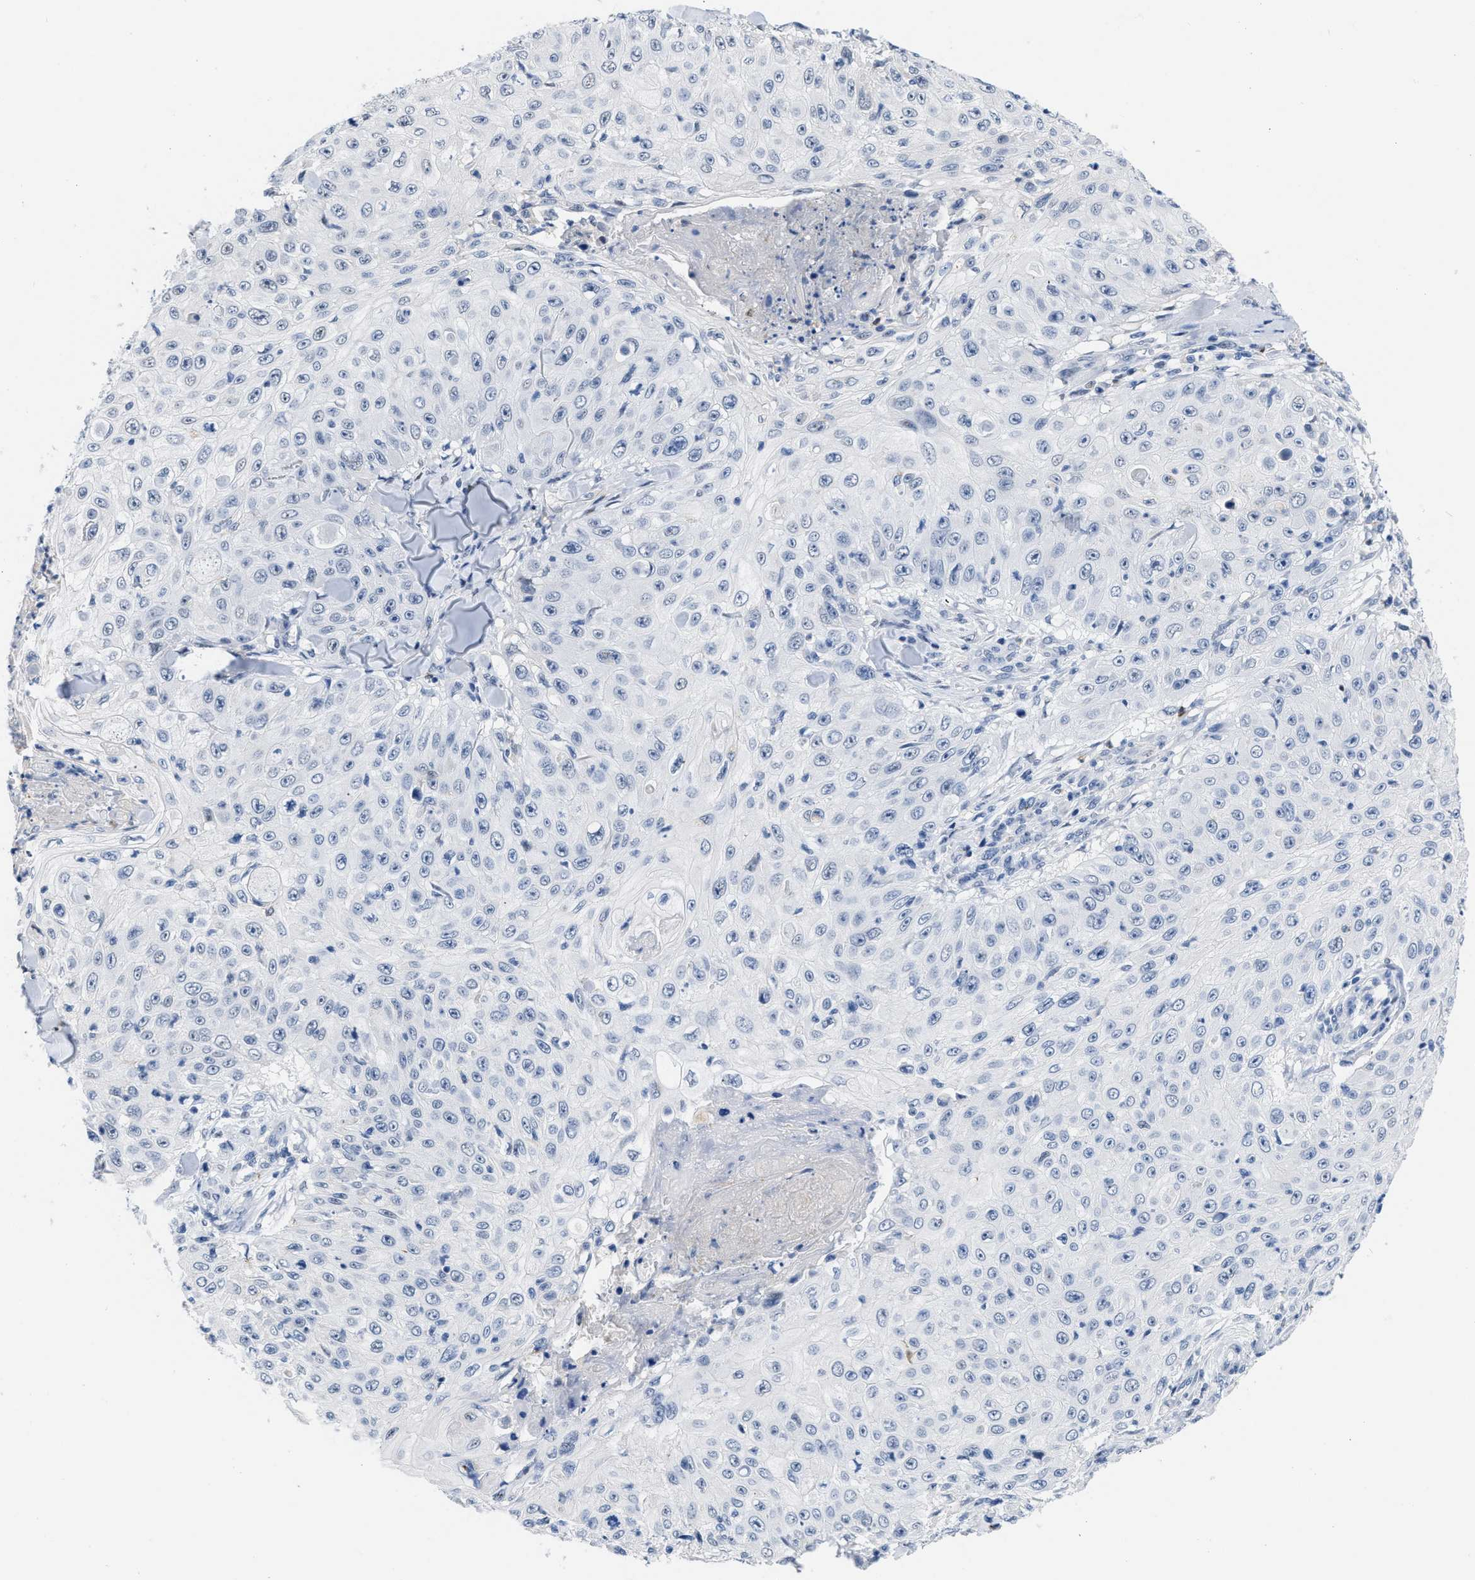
{"staining": {"intensity": "negative", "quantity": "none", "location": "none"}, "tissue": "skin cancer", "cell_type": "Tumor cells", "image_type": "cancer", "snomed": [{"axis": "morphology", "description": "Squamous cell carcinoma, NOS"}, {"axis": "topography", "description": "Skin"}], "caption": "The immunohistochemistry photomicrograph has no significant staining in tumor cells of skin cancer (squamous cell carcinoma) tissue.", "gene": "BOLL", "patient": {"sex": "male", "age": 86}}